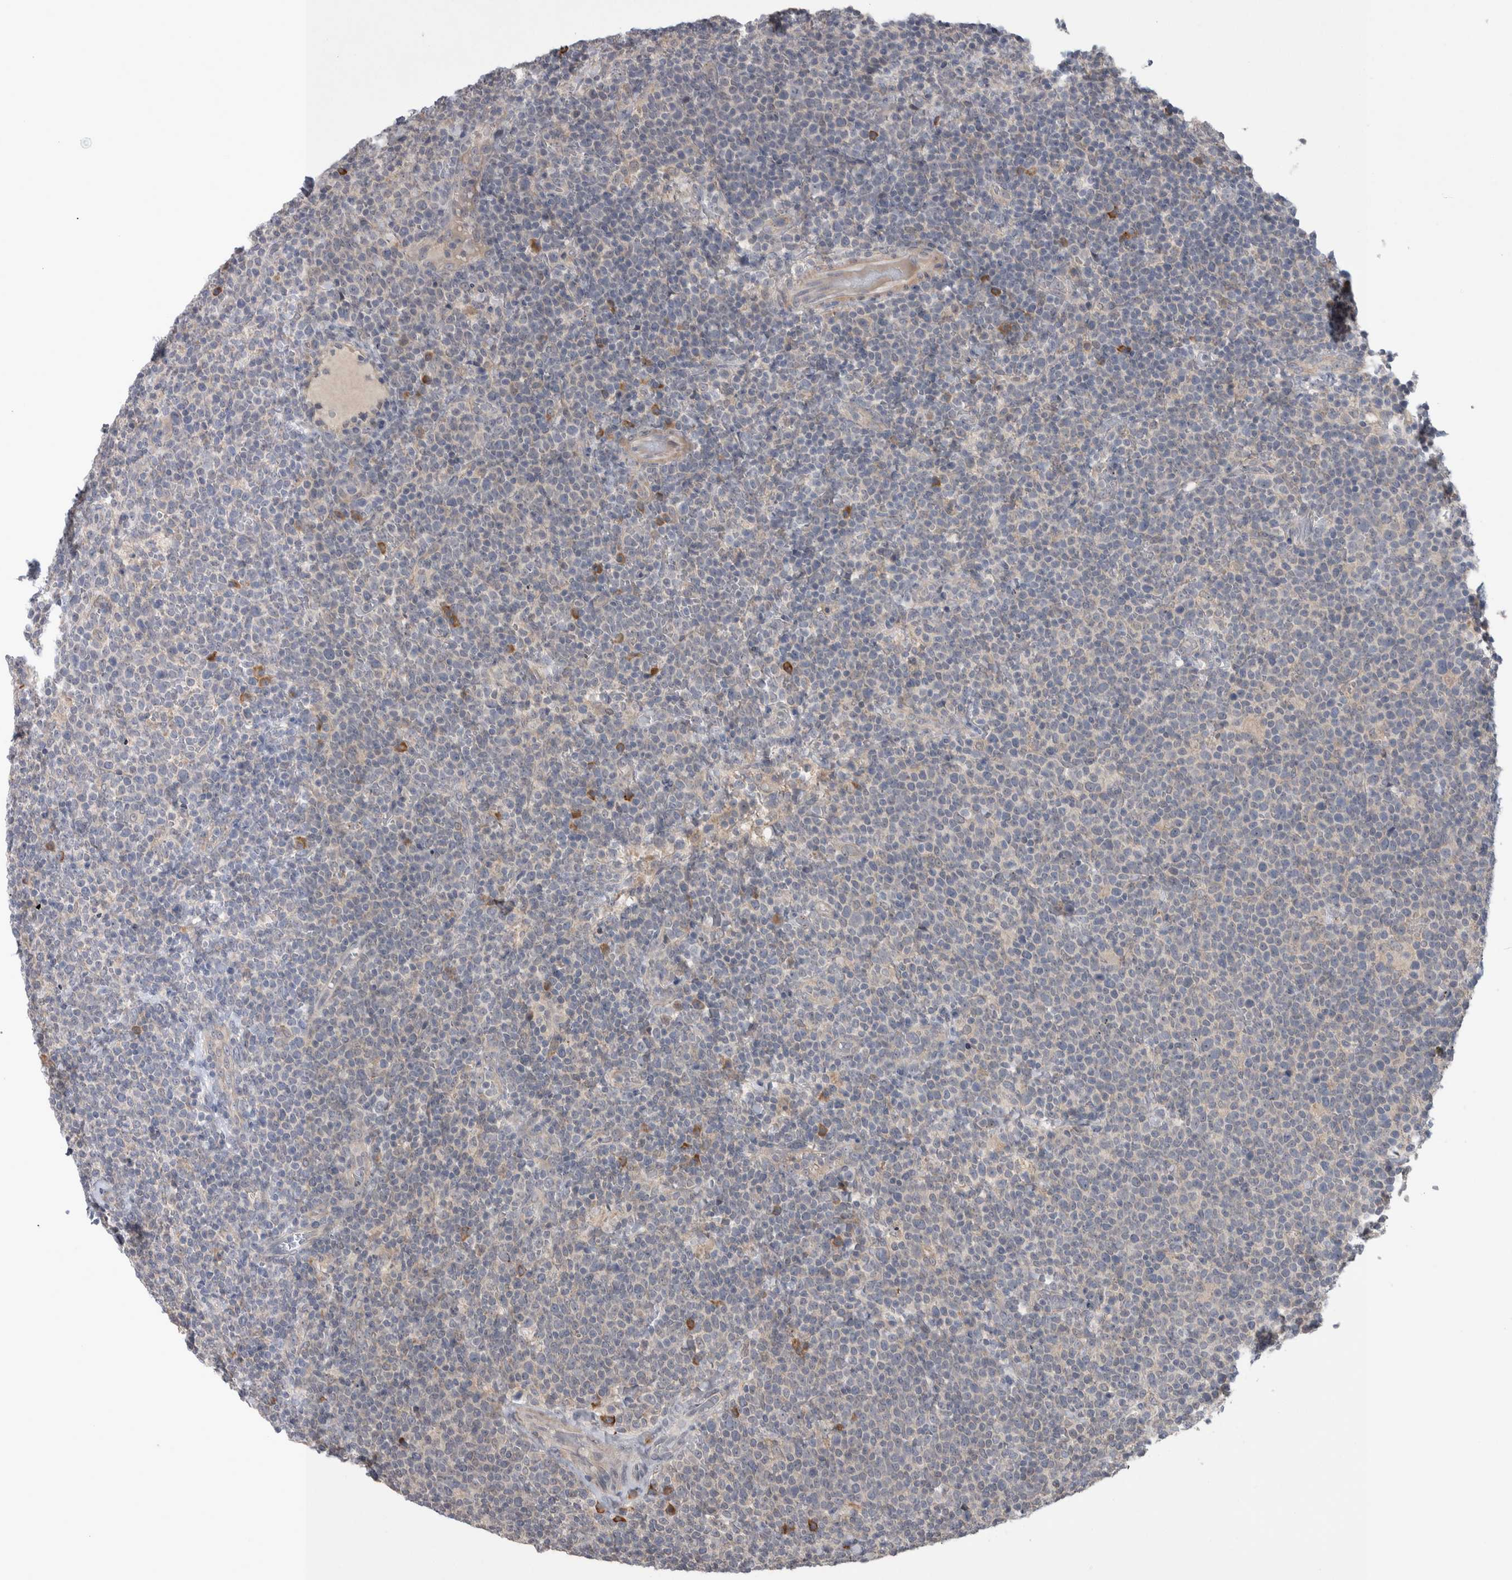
{"staining": {"intensity": "negative", "quantity": "none", "location": "none"}, "tissue": "lymphoma", "cell_type": "Tumor cells", "image_type": "cancer", "snomed": [{"axis": "morphology", "description": "Malignant lymphoma, non-Hodgkin's type, High grade"}, {"axis": "topography", "description": "Lymph node"}], "caption": "High magnification brightfield microscopy of lymphoma stained with DAB (3,3'-diaminobenzidine) (brown) and counterstained with hematoxylin (blue): tumor cells show no significant staining.", "gene": "CUL2", "patient": {"sex": "male", "age": 61}}